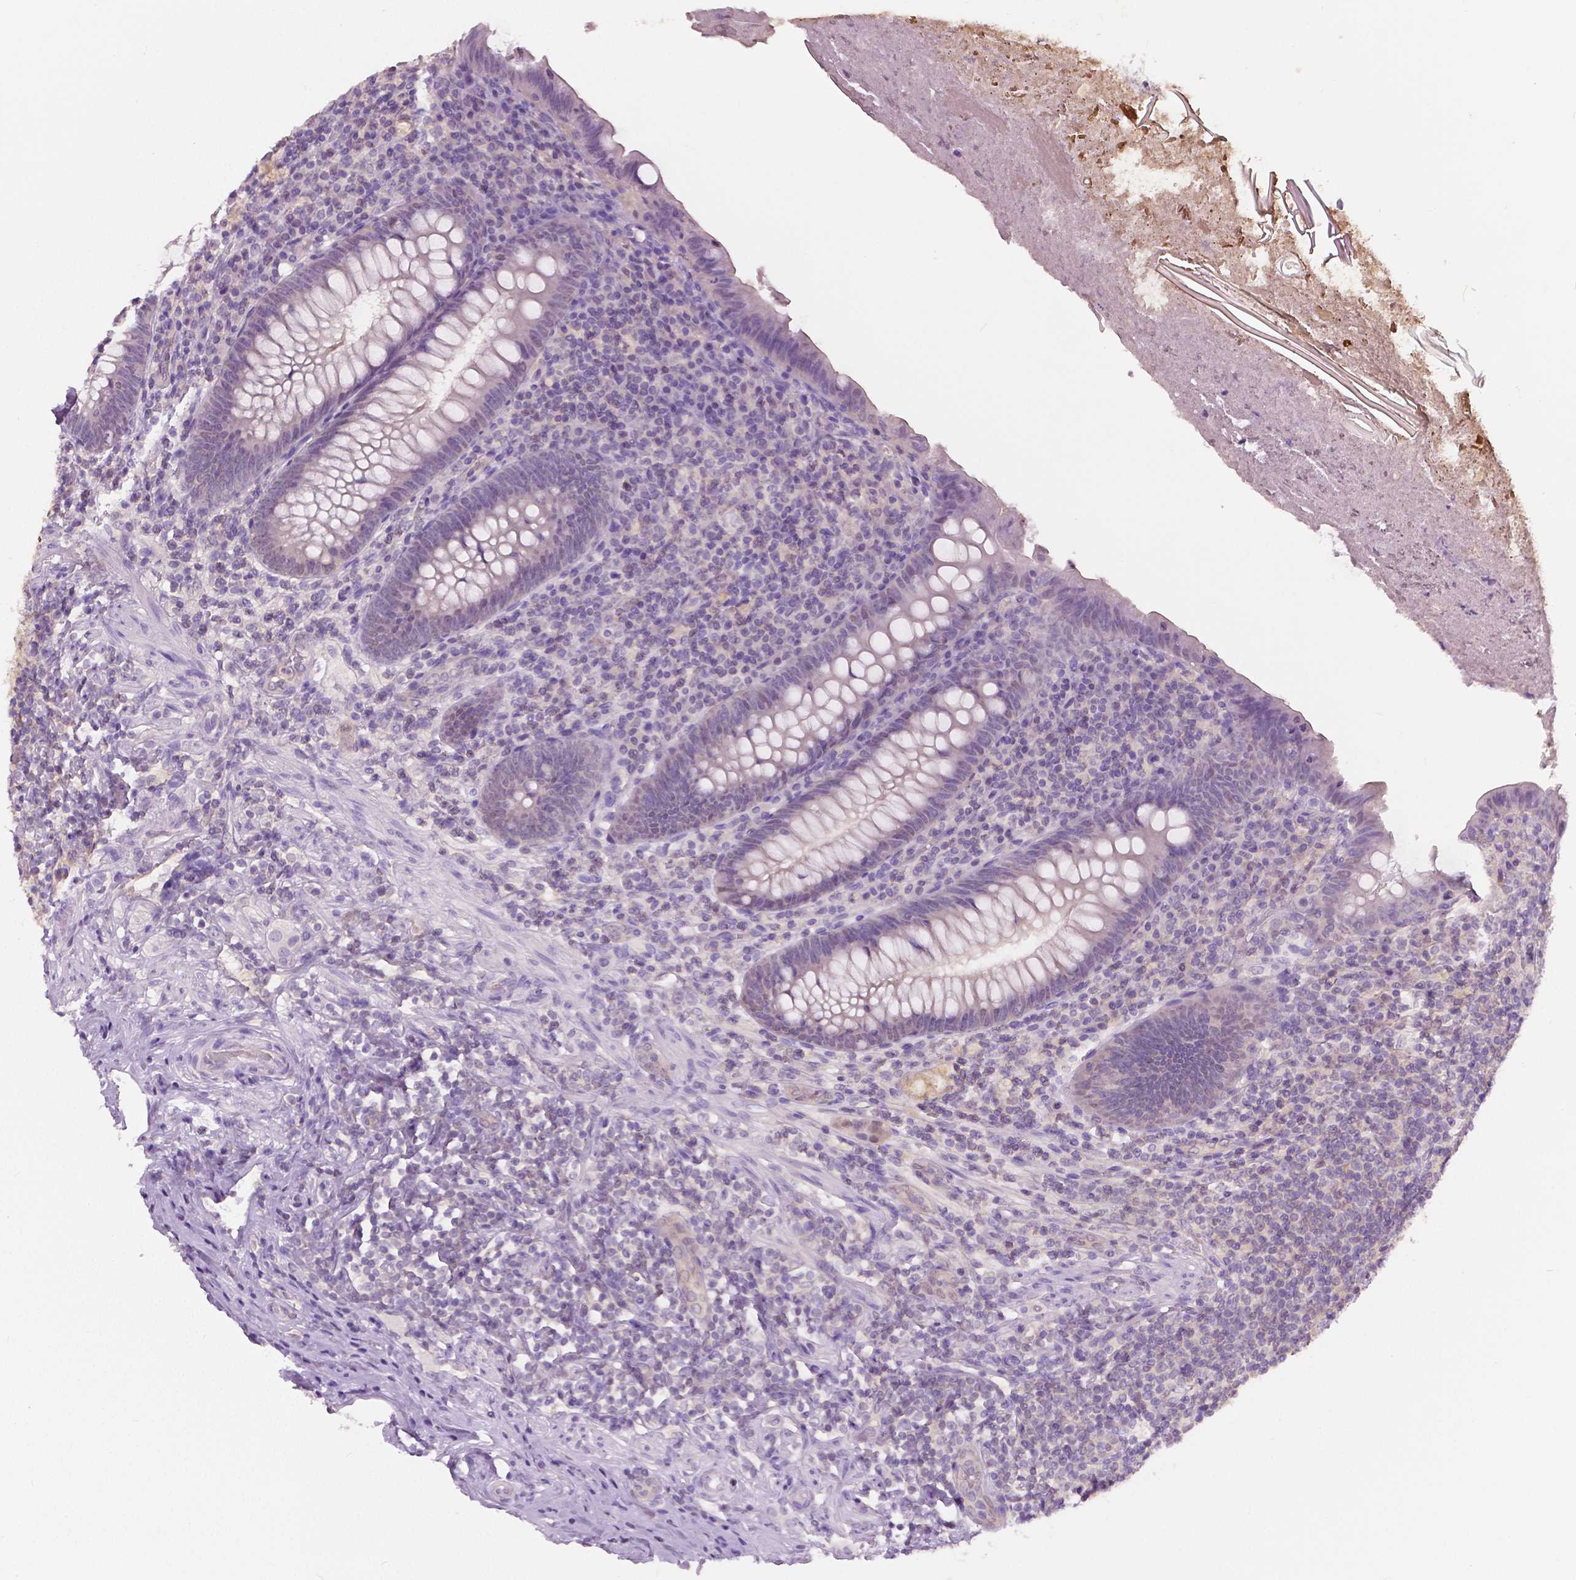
{"staining": {"intensity": "negative", "quantity": "none", "location": "none"}, "tissue": "appendix", "cell_type": "Glandular cells", "image_type": "normal", "snomed": [{"axis": "morphology", "description": "Normal tissue, NOS"}, {"axis": "topography", "description": "Appendix"}], "caption": "Glandular cells show no significant protein positivity in benign appendix.", "gene": "TKFC", "patient": {"sex": "male", "age": 47}}